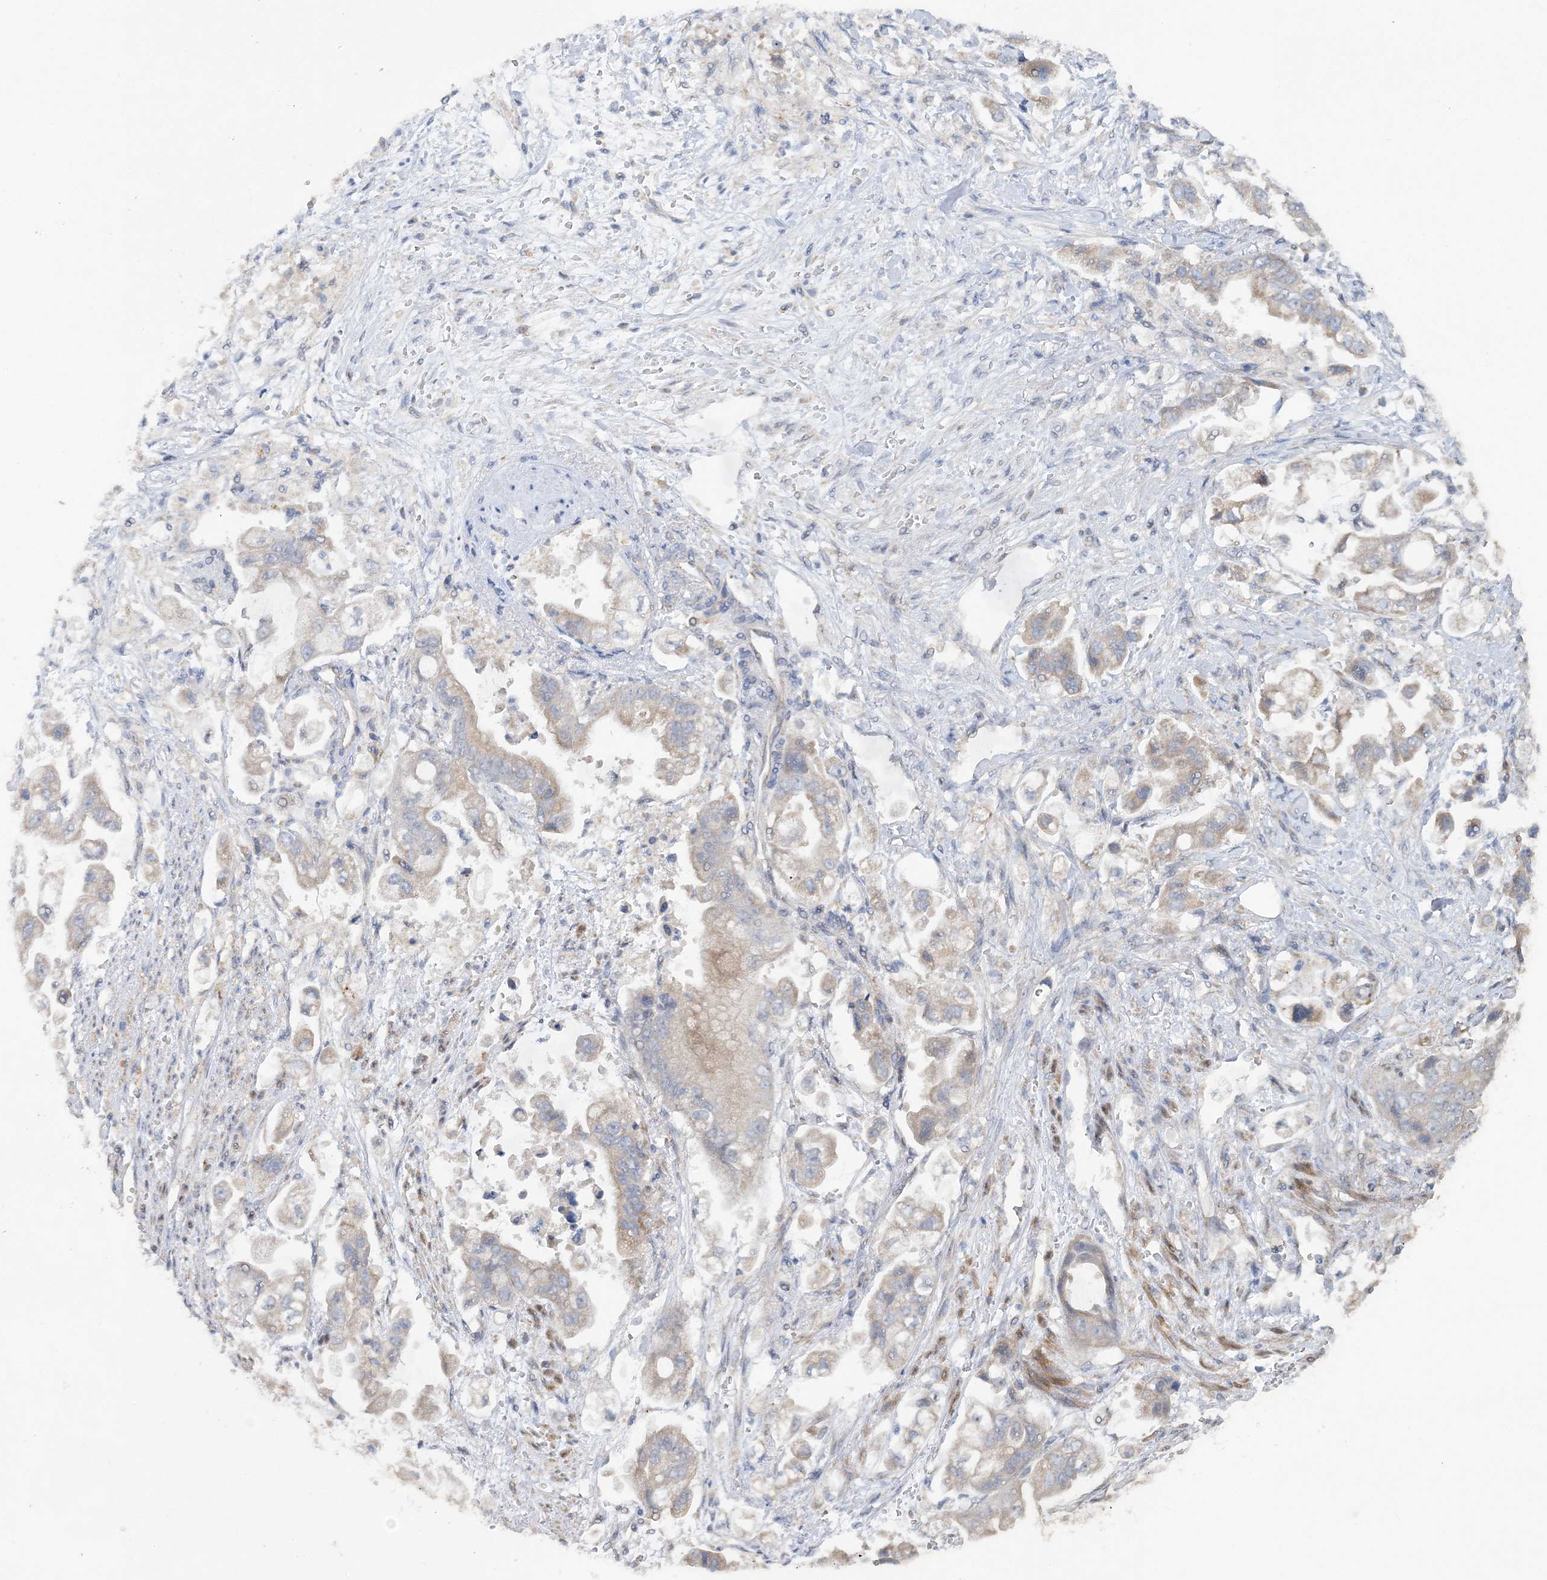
{"staining": {"intensity": "weak", "quantity": "<25%", "location": "cytoplasmic/membranous"}, "tissue": "stomach cancer", "cell_type": "Tumor cells", "image_type": "cancer", "snomed": [{"axis": "morphology", "description": "Adenocarcinoma, NOS"}, {"axis": "topography", "description": "Stomach"}], "caption": "Immunohistochemistry photomicrograph of neoplastic tissue: human stomach adenocarcinoma stained with DAB exhibits no significant protein positivity in tumor cells.", "gene": "MMADHC", "patient": {"sex": "male", "age": 62}}